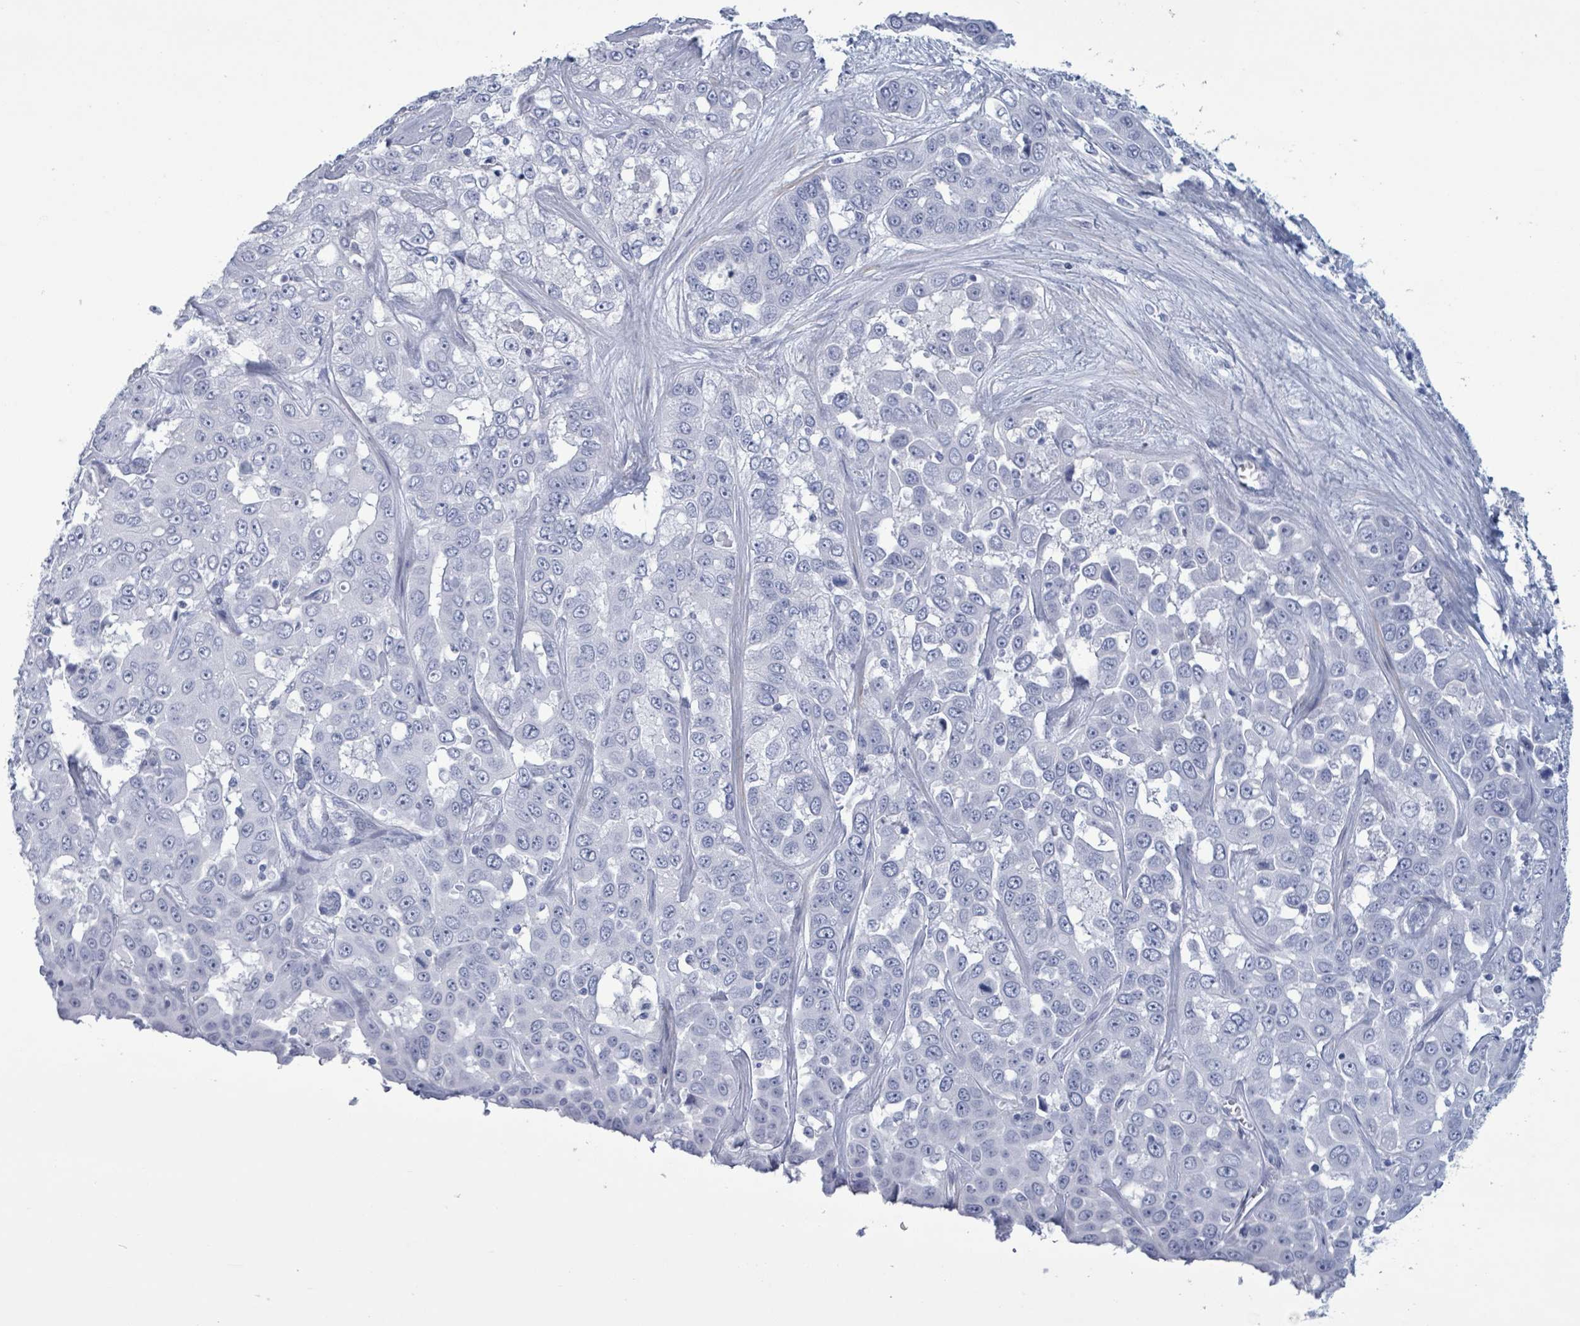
{"staining": {"intensity": "negative", "quantity": "none", "location": "none"}, "tissue": "liver cancer", "cell_type": "Tumor cells", "image_type": "cancer", "snomed": [{"axis": "morphology", "description": "Cholangiocarcinoma"}, {"axis": "topography", "description": "Liver"}], "caption": "IHC histopathology image of neoplastic tissue: human liver cancer (cholangiocarcinoma) stained with DAB (3,3'-diaminobenzidine) shows no significant protein staining in tumor cells.", "gene": "ZNF771", "patient": {"sex": "female", "age": 52}}